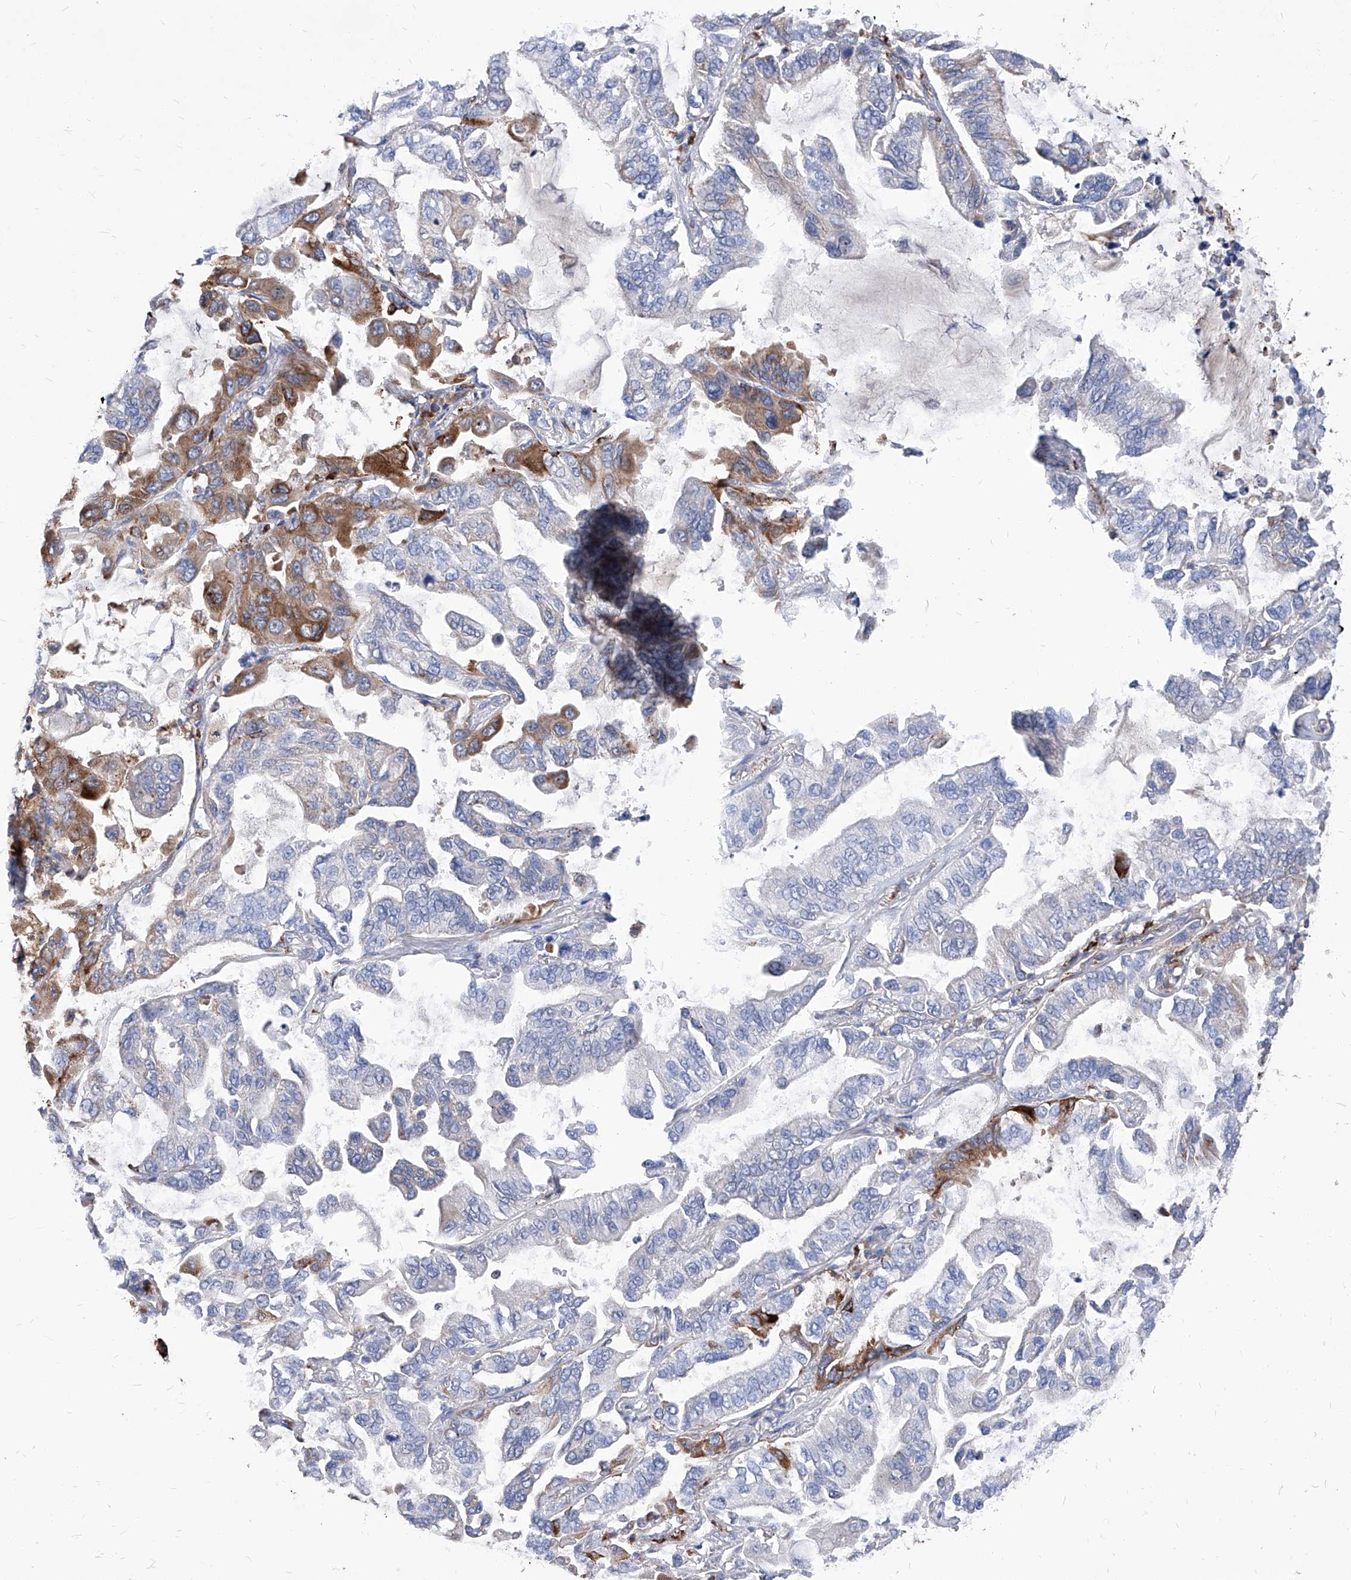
{"staining": {"intensity": "moderate", "quantity": "<25%", "location": "cytoplasmic/membranous"}, "tissue": "lung cancer", "cell_type": "Tumor cells", "image_type": "cancer", "snomed": [{"axis": "morphology", "description": "Adenocarcinoma, NOS"}, {"axis": "topography", "description": "Lung"}], "caption": "Protein staining exhibits moderate cytoplasmic/membranous staining in about <25% of tumor cells in lung cancer (adenocarcinoma). The staining is performed using DAB brown chromogen to label protein expression. The nuclei are counter-stained blue using hematoxylin.", "gene": "UBOX5", "patient": {"sex": "male", "age": 64}}